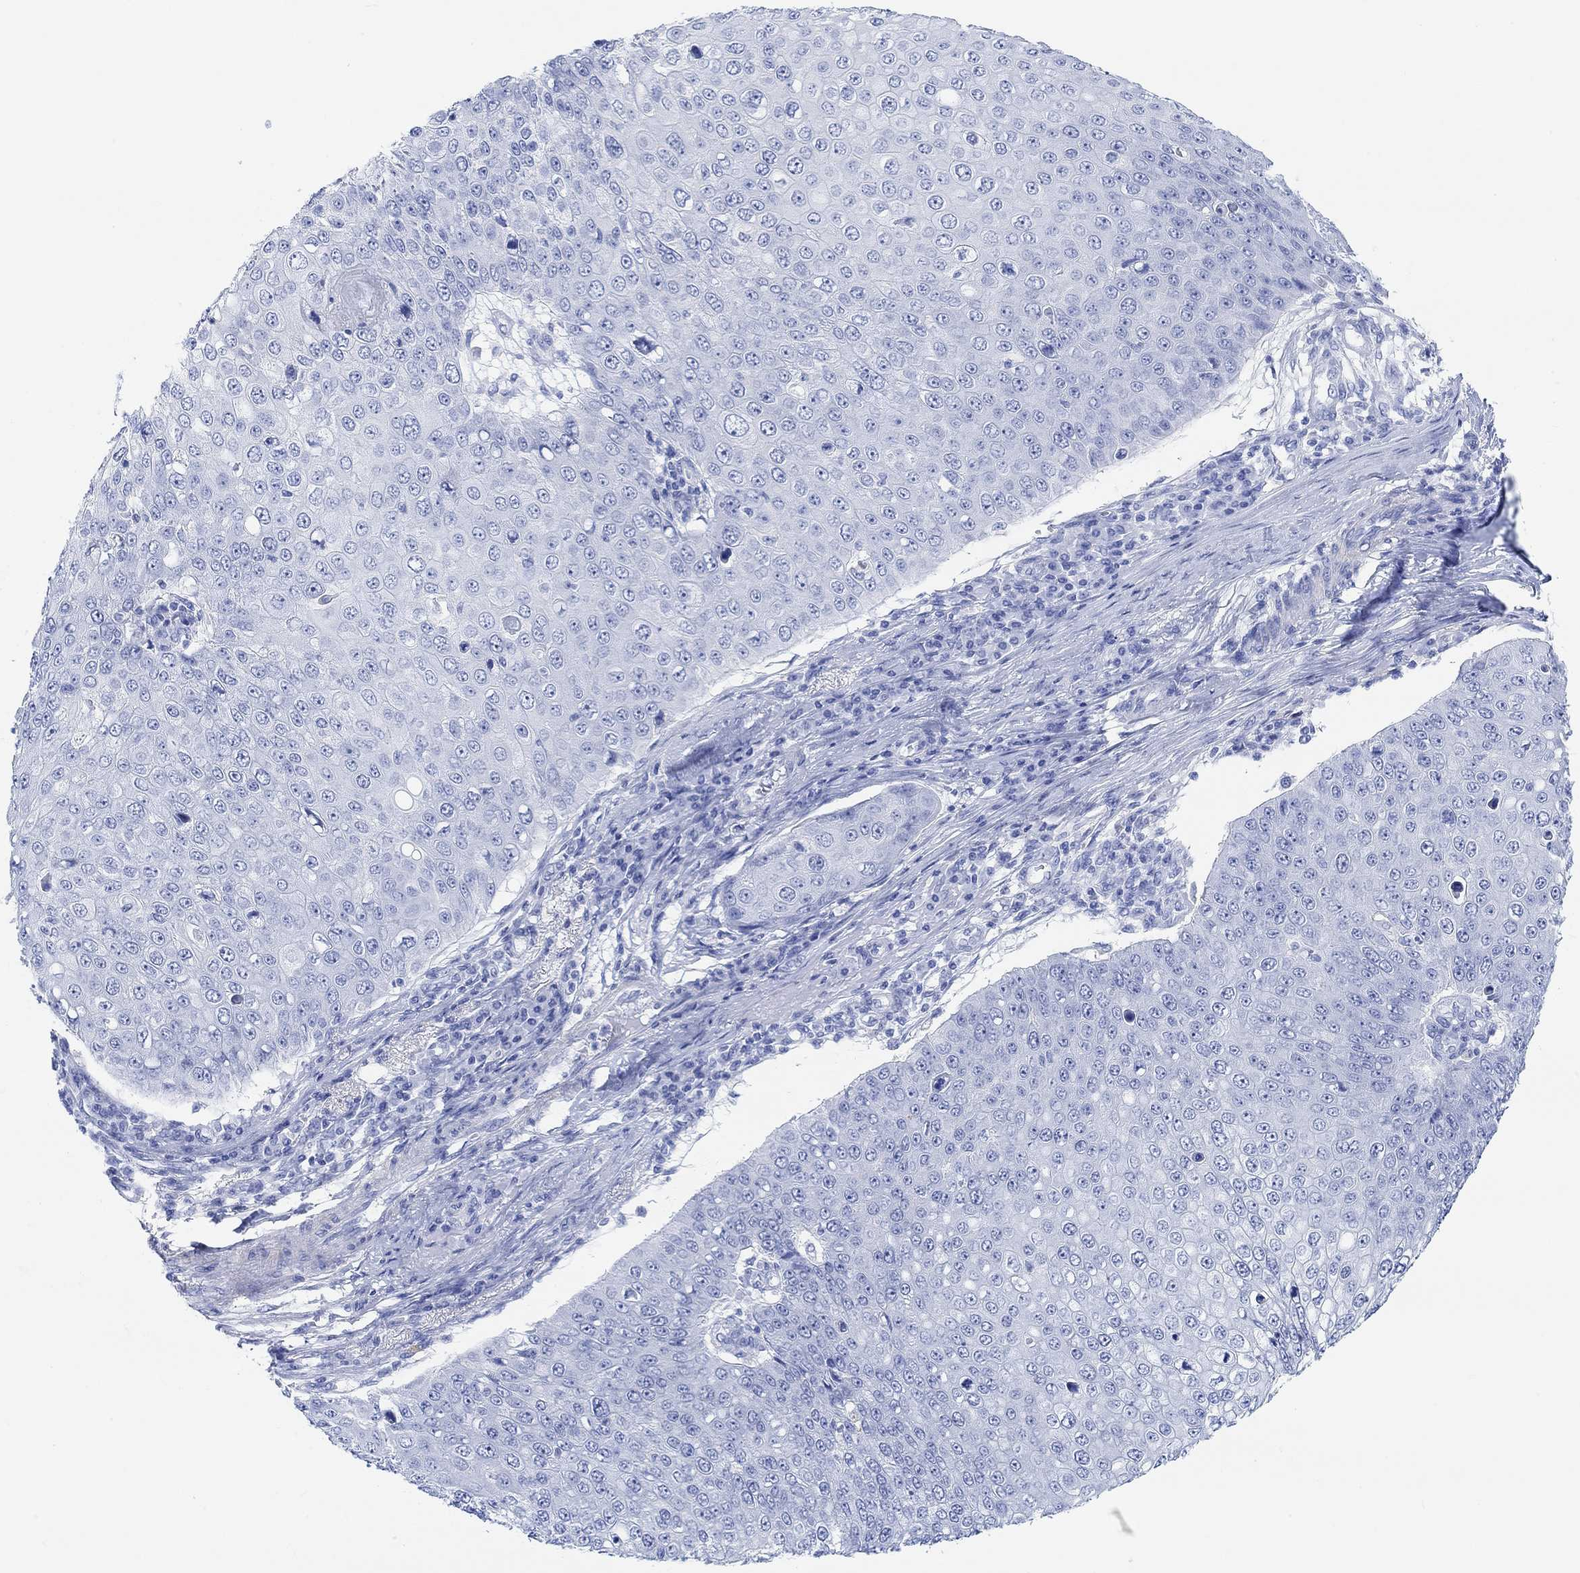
{"staining": {"intensity": "negative", "quantity": "none", "location": "none"}, "tissue": "skin cancer", "cell_type": "Tumor cells", "image_type": "cancer", "snomed": [{"axis": "morphology", "description": "Squamous cell carcinoma, NOS"}, {"axis": "topography", "description": "Skin"}], "caption": "A high-resolution histopathology image shows IHC staining of skin cancer (squamous cell carcinoma), which shows no significant staining in tumor cells.", "gene": "ANKRD33", "patient": {"sex": "male", "age": 71}}